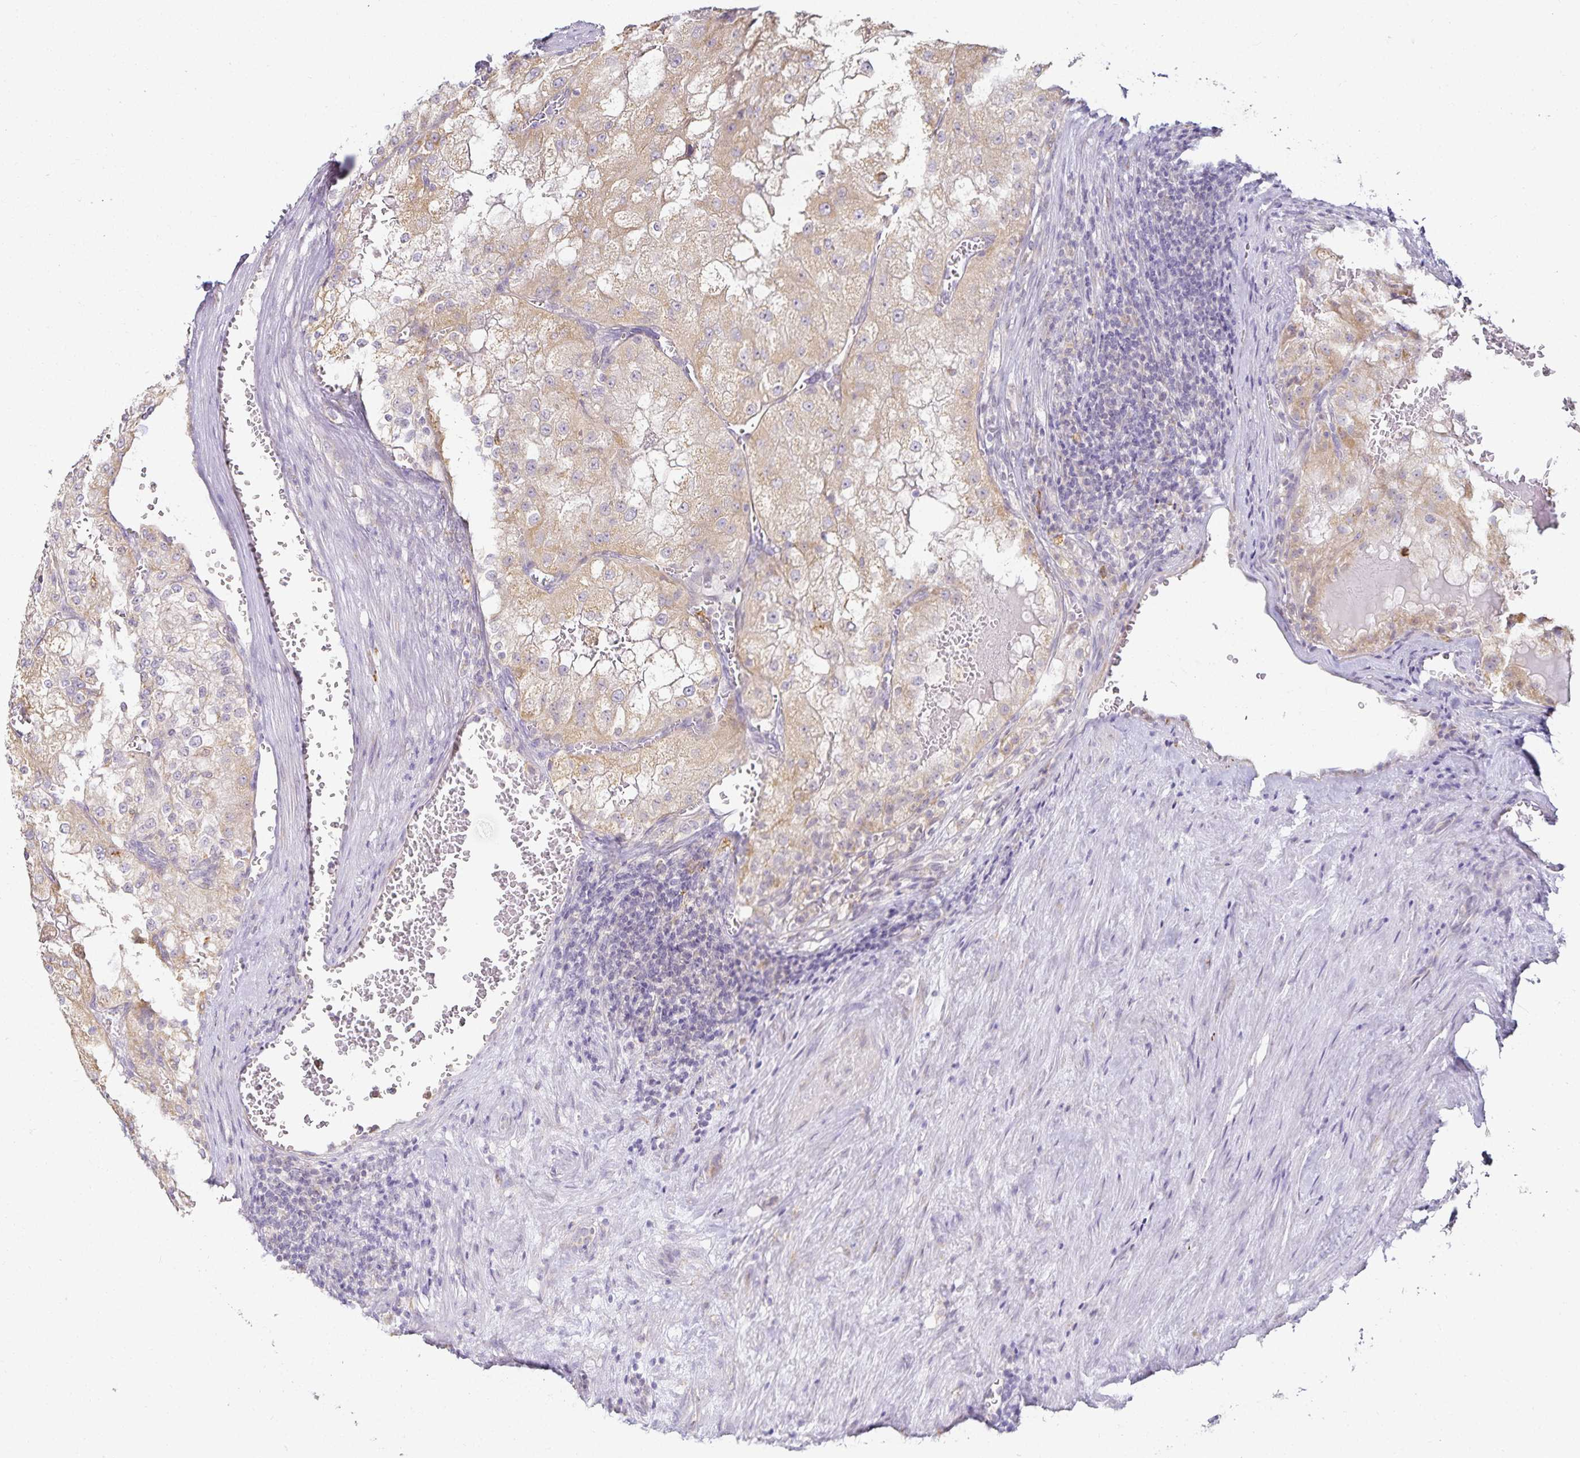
{"staining": {"intensity": "weak", "quantity": ">75%", "location": "cytoplasmic/membranous"}, "tissue": "renal cancer", "cell_type": "Tumor cells", "image_type": "cancer", "snomed": [{"axis": "morphology", "description": "Adenocarcinoma, NOS"}, {"axis": "topography", "description": "Kidney"}], "caption": "Immunohistochemistry staining of adenocarcinoma (renal), which displays low levels of weak cytoplasmic/membranous expression in approximately >75% of tumor cells indicating weak cytoplasmic/membranous protein expression. The staining was performed using DAB (3,3'-diaminobenzidine) (brown) for protein detection and nuclei were counterstained in hematoxylin (blue).", "gene": "GP2", "patient": {"sex": "female", "age": 74}}